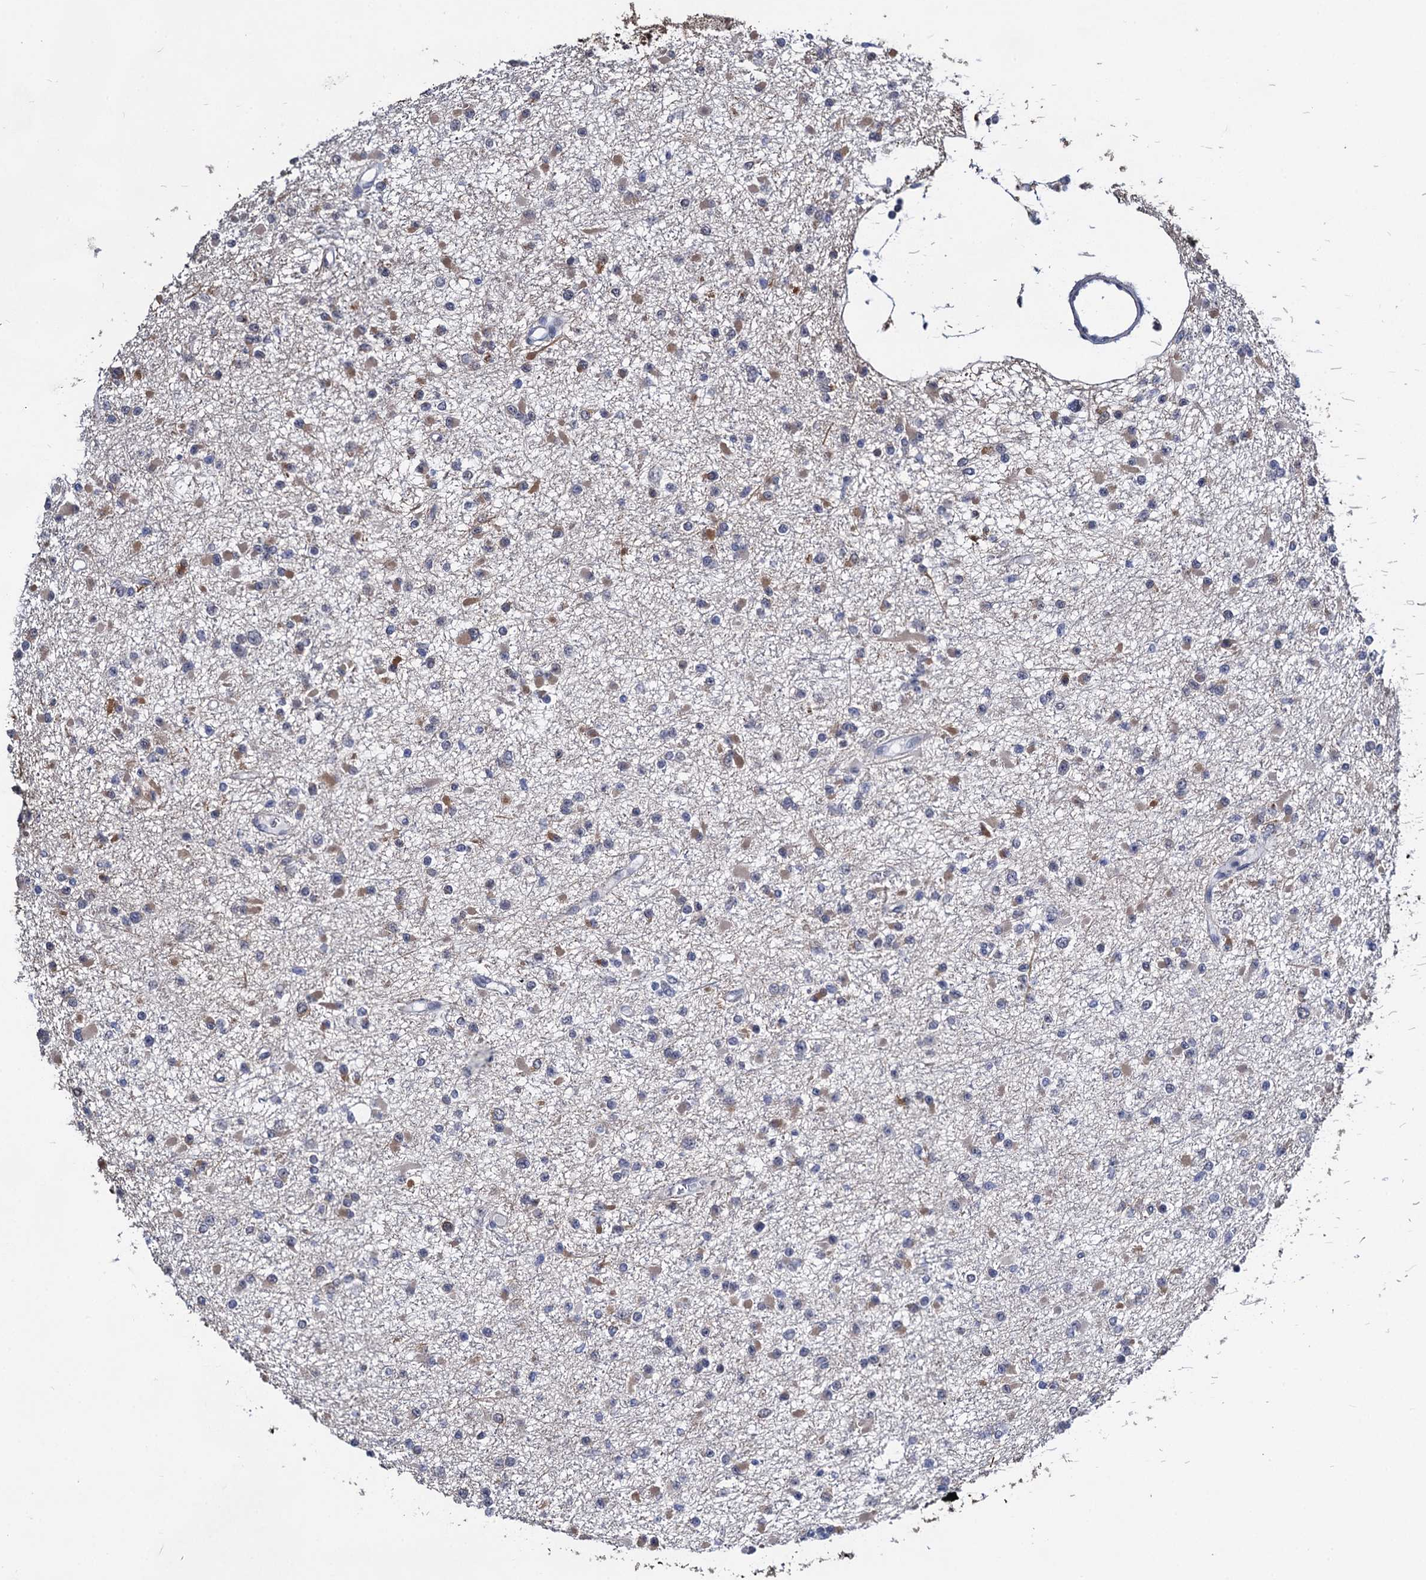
{"staining": {"intensity": "negative", "quantity": "none", "location": "none"}, "tissue": "glioma", "cell_type": "Tumor cells", "image_type": "cancer", "snomed": [{"axis": "morphology", "description": "Glioma, malignant, Low grade"}, {"axis": "topography", "description": "Brain"}], "caption": "Immunohistochemistry of human glioma exhibits no staining in tumor cells.", "gene": "FAM222A", "patient": {"sex": "female", "age": 22}}